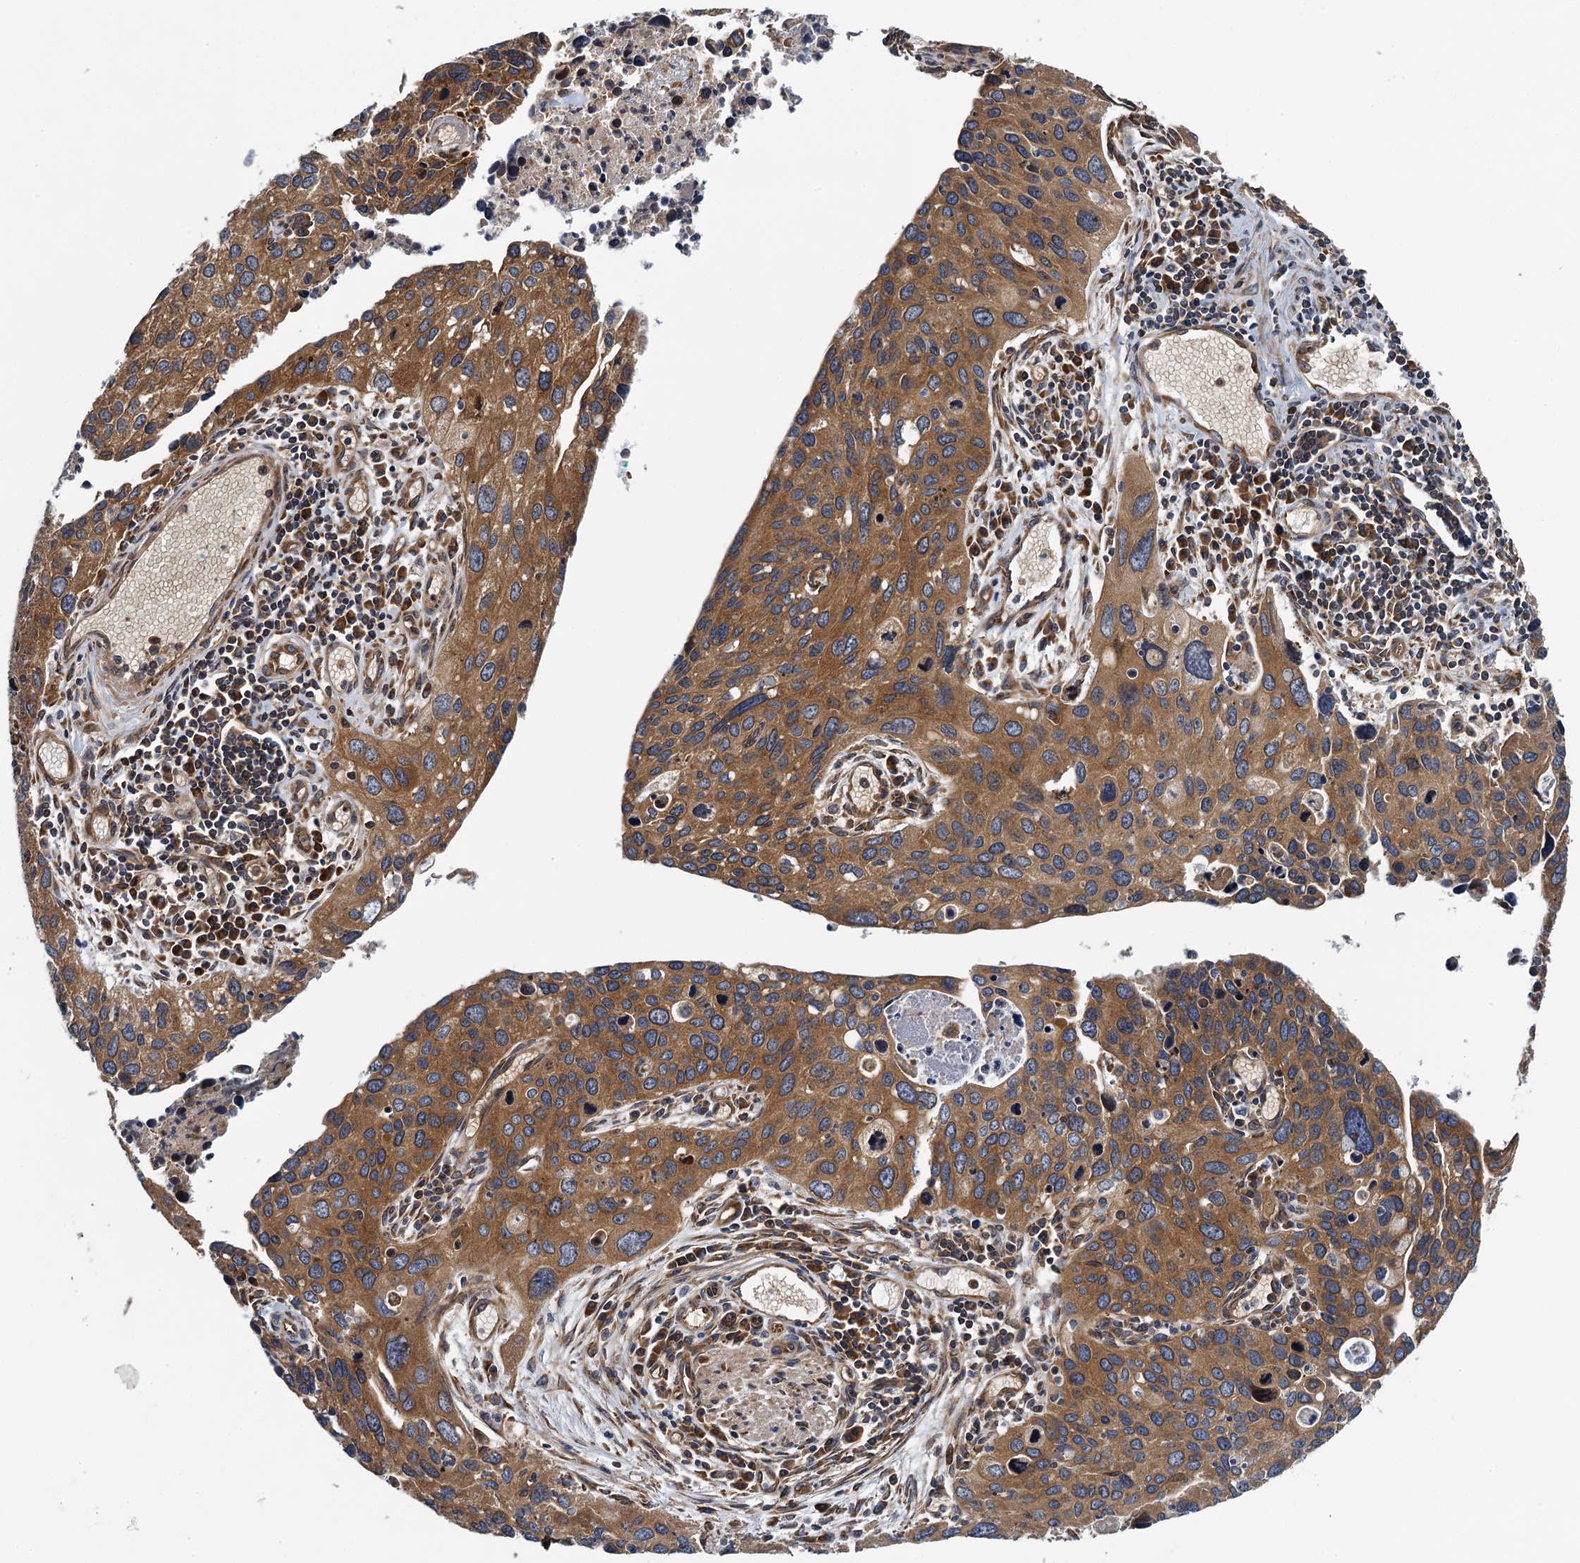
{"staining": {"intensity": "moderate", "quantity": ">75%", "location": "cytoplasmic/membranous"}, "tissue": "cervical cancer", "cell_type": "Tumor cells", "image_type": "cancer", "snomed": [{"axis": "morphology", "description": "Squamous cell carcinoma, NOS"}, {"axis": "topography", "description": "Cervix"}], "caption": "Tumor cells display medium levels of moderate cytoplasmic/membranous positivity in about >75% of cells in cervical cancer.", "gene": "MDM1", "patient": {"sex": "female", "age": 55}}